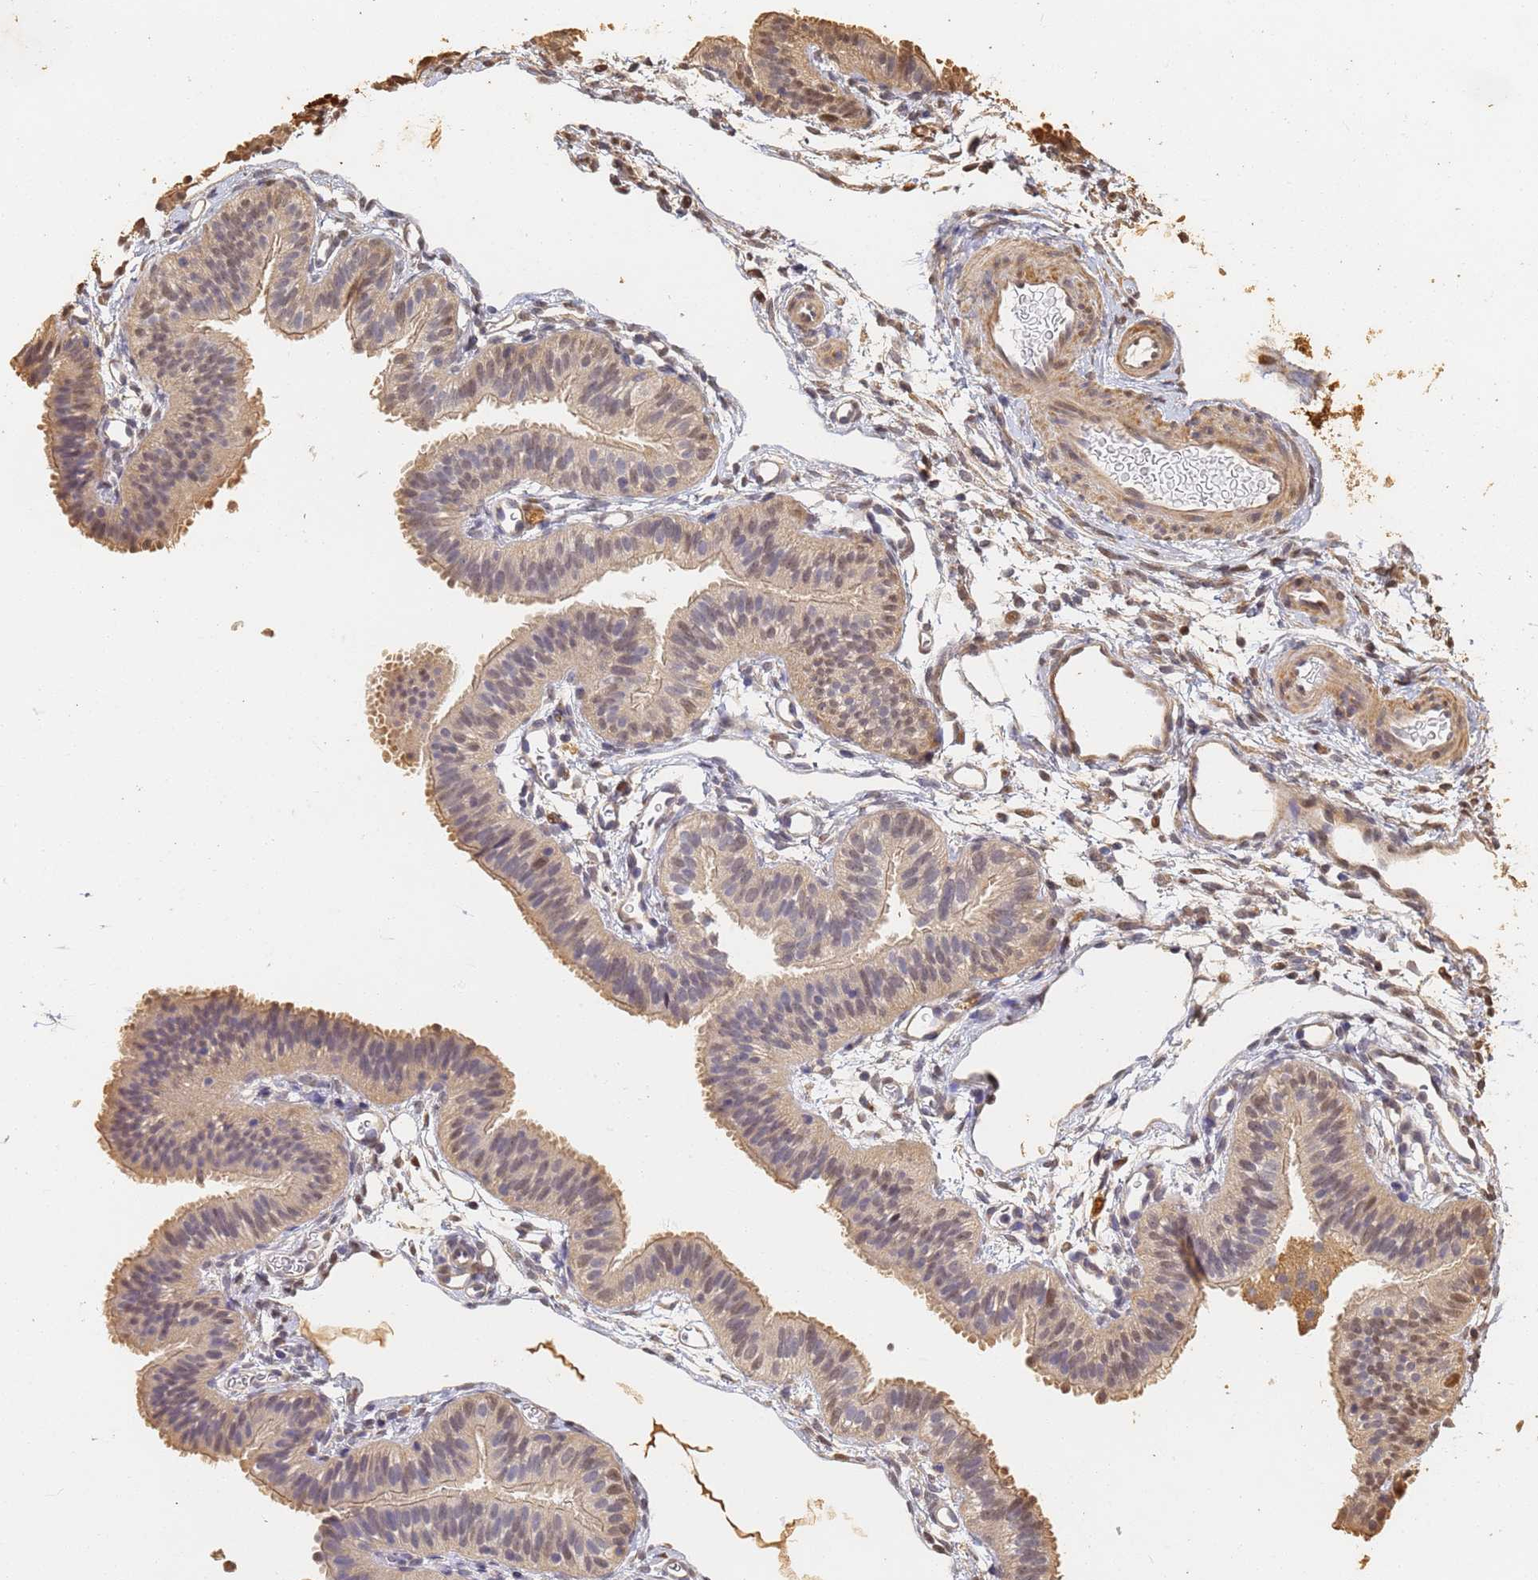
{"staining": {"intensity": "weak", "quantity": "25%-75%", "location": "cytoplasmic/membranous,nuclear"}, "tissue": "fallopian tube", "cell_type": "Glandular cells", "image_type": "normal", "snomed": [{"axis": "morphology", "description": "Normal tissue, NOS"}, {"axis": "topography", "description": "Fallopian tube"}], "caption": "Immunohistochemical staining of unremarkable human fallopian tube reveals 25%-75% levels of weak cytoplasmic/membranous,nuclear protein expression in approximately 25%-75% of glandular cells. The staining was performed using DAB, with brown indicating positive protein expression. Nuclei are stained blue with hematoxylin.", "gene": "JAK2", "patient": {"sex": "female", "age": 35}}